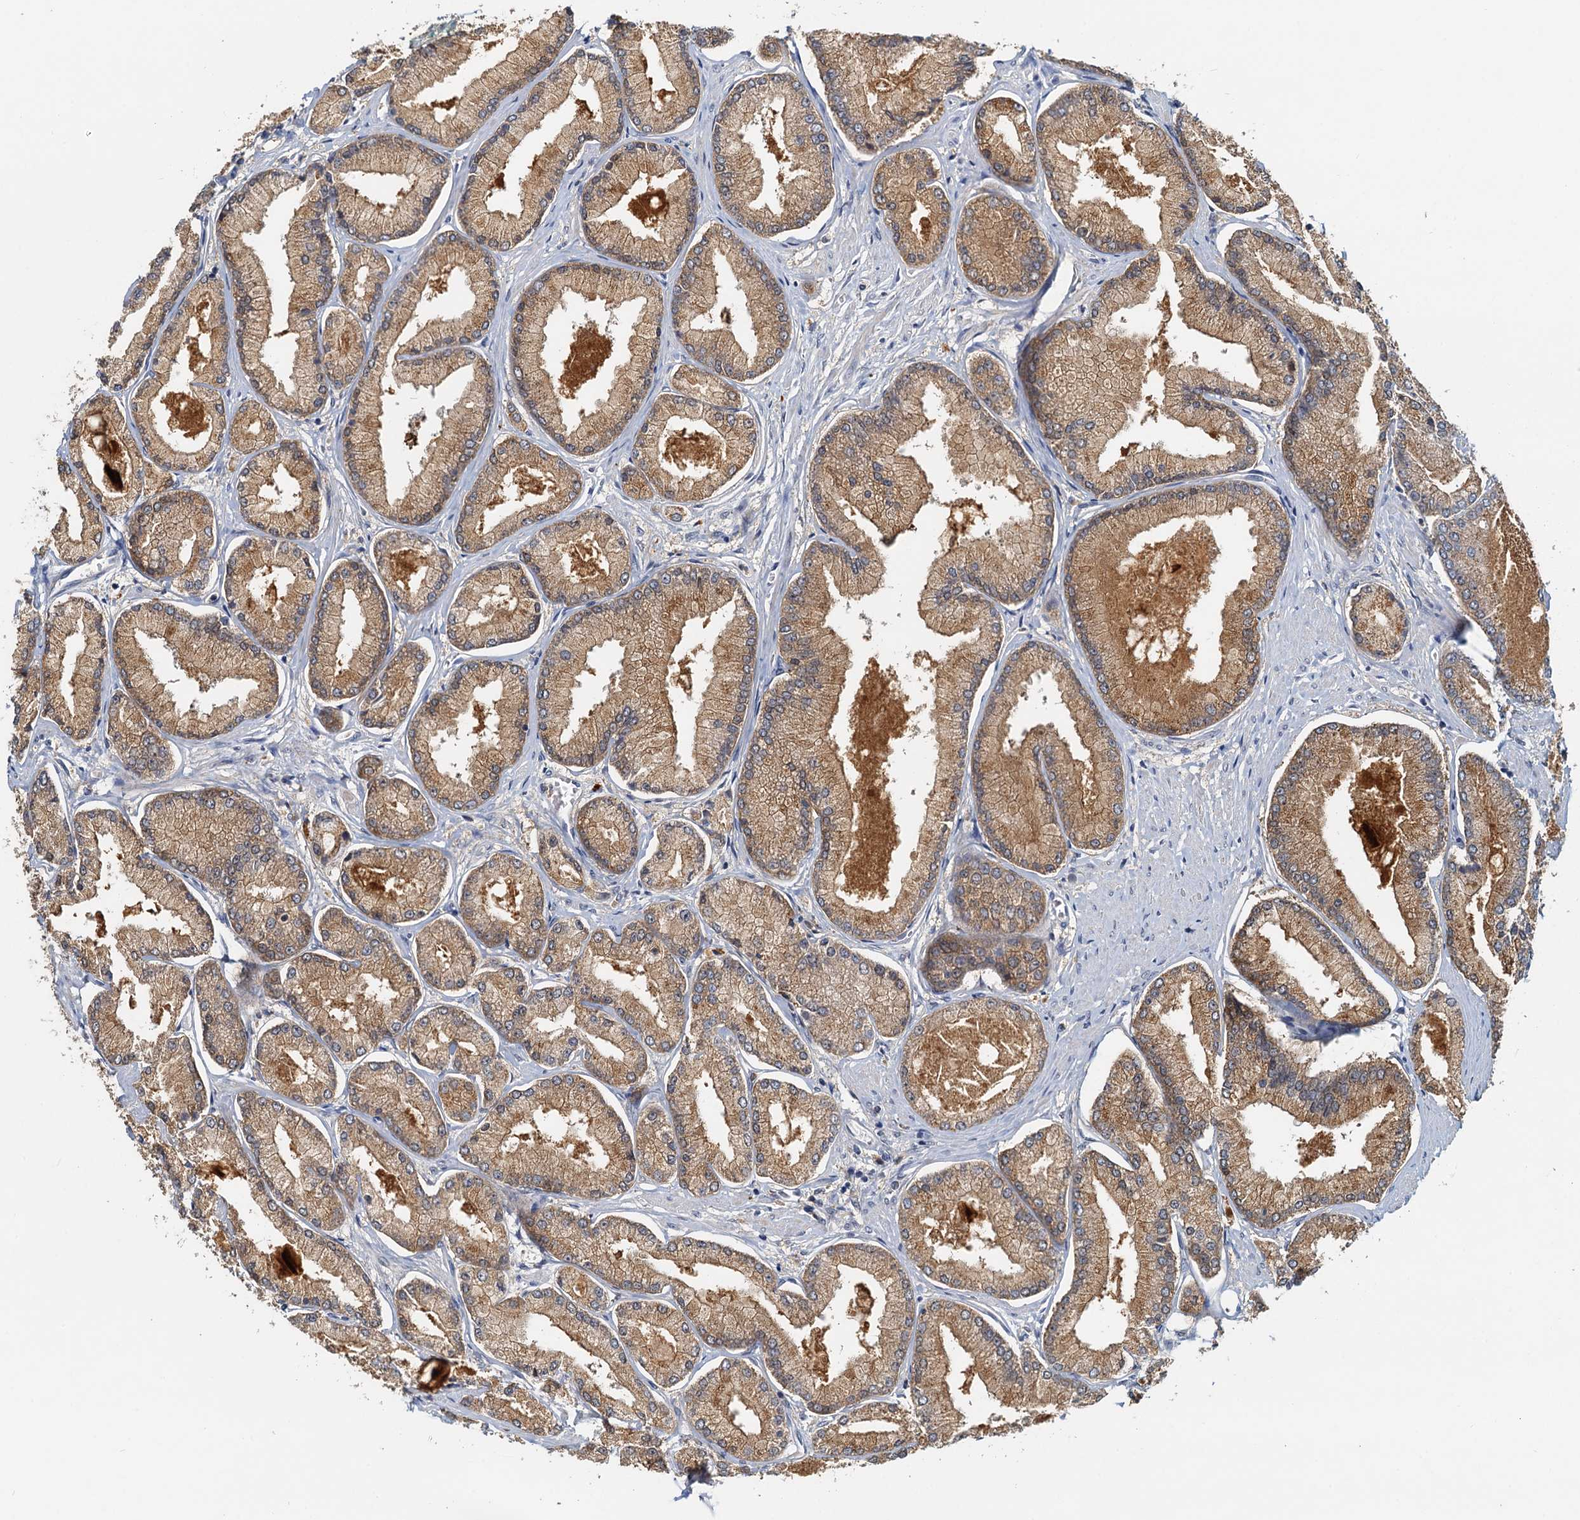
{"staining": {"intensity": "moderate", "quantity": ">75%", "location": "cytoplasmic/membranous"}, "tissue": "prostate cancer", "cell_type": "Tumor cells", "image_type": "cancer", "snomed": [{"axis": "morphology", "description": "Adenocarcinoma, Low grade"}, {"axis": "topography", "description": "Prostate"}], "caption": "Immunohistochemistry histopathology image of neoplastic tissue: human prostate cancer (low-grade adenocarcinoma) stained using IHC reveals medium levels of moderate protein expression localized specifically in the cytoplasmic/membranous of tumor cells, appearing as a cytoplasmic/membranous brown color.", "gene": "TOLLIP", "patient": {"sex": "male", "age": 74}}